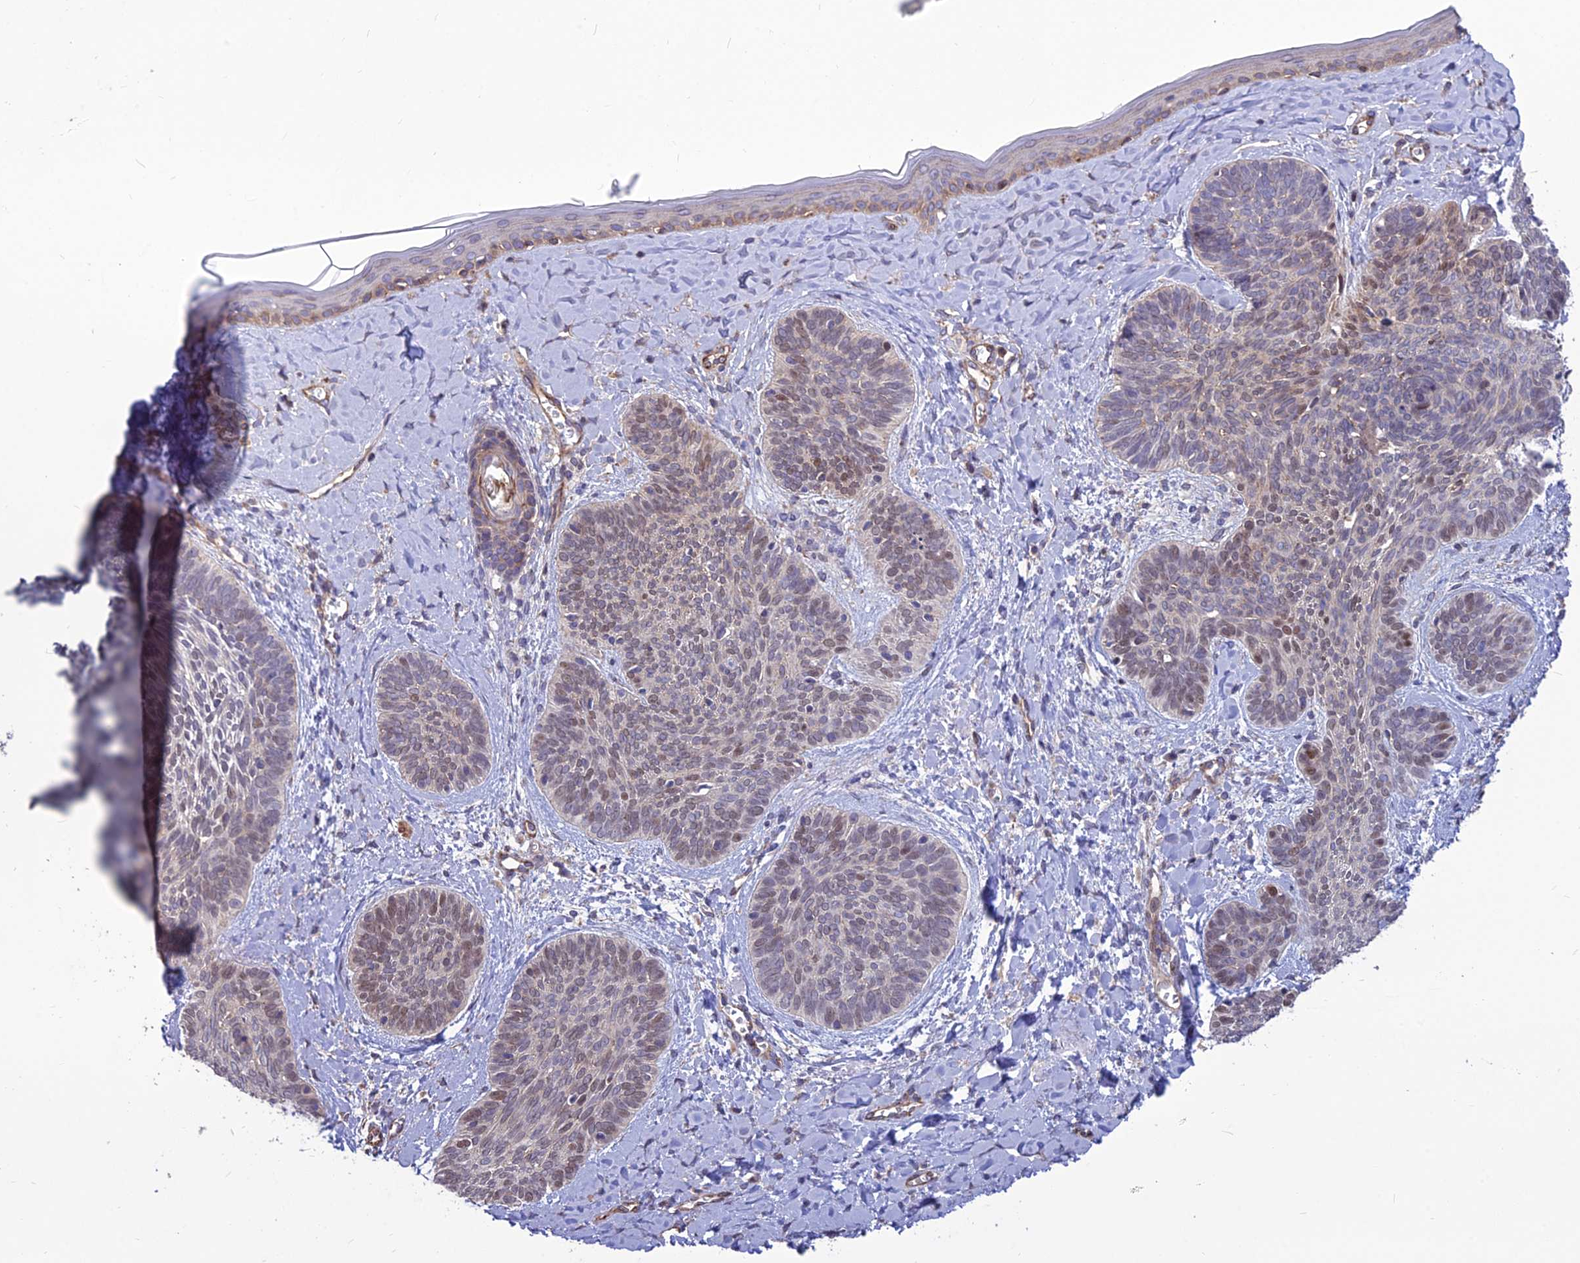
{"staining": {"intensity": "weak", "quantity": ">75%", "location": "nuclear"}, "tissue": "skin cancer", "cell_type": "Tumor cells", "image_type": "cancer", "snomed": [{"axis": "morphology", "description": "Basal cell carcinoma"}, {"axis": "topography", "description": "Skin"}], "caption": "Immunohistochemistry (DAB (3,3'-diaminobenzidine)) staining of human basal cell carcinoma (skin) reveals weak nuclear protein staining in approximately >75% of tumor cells.", "gene": "TSPYL2", "patient": {"sex": "female", "age": 81}}